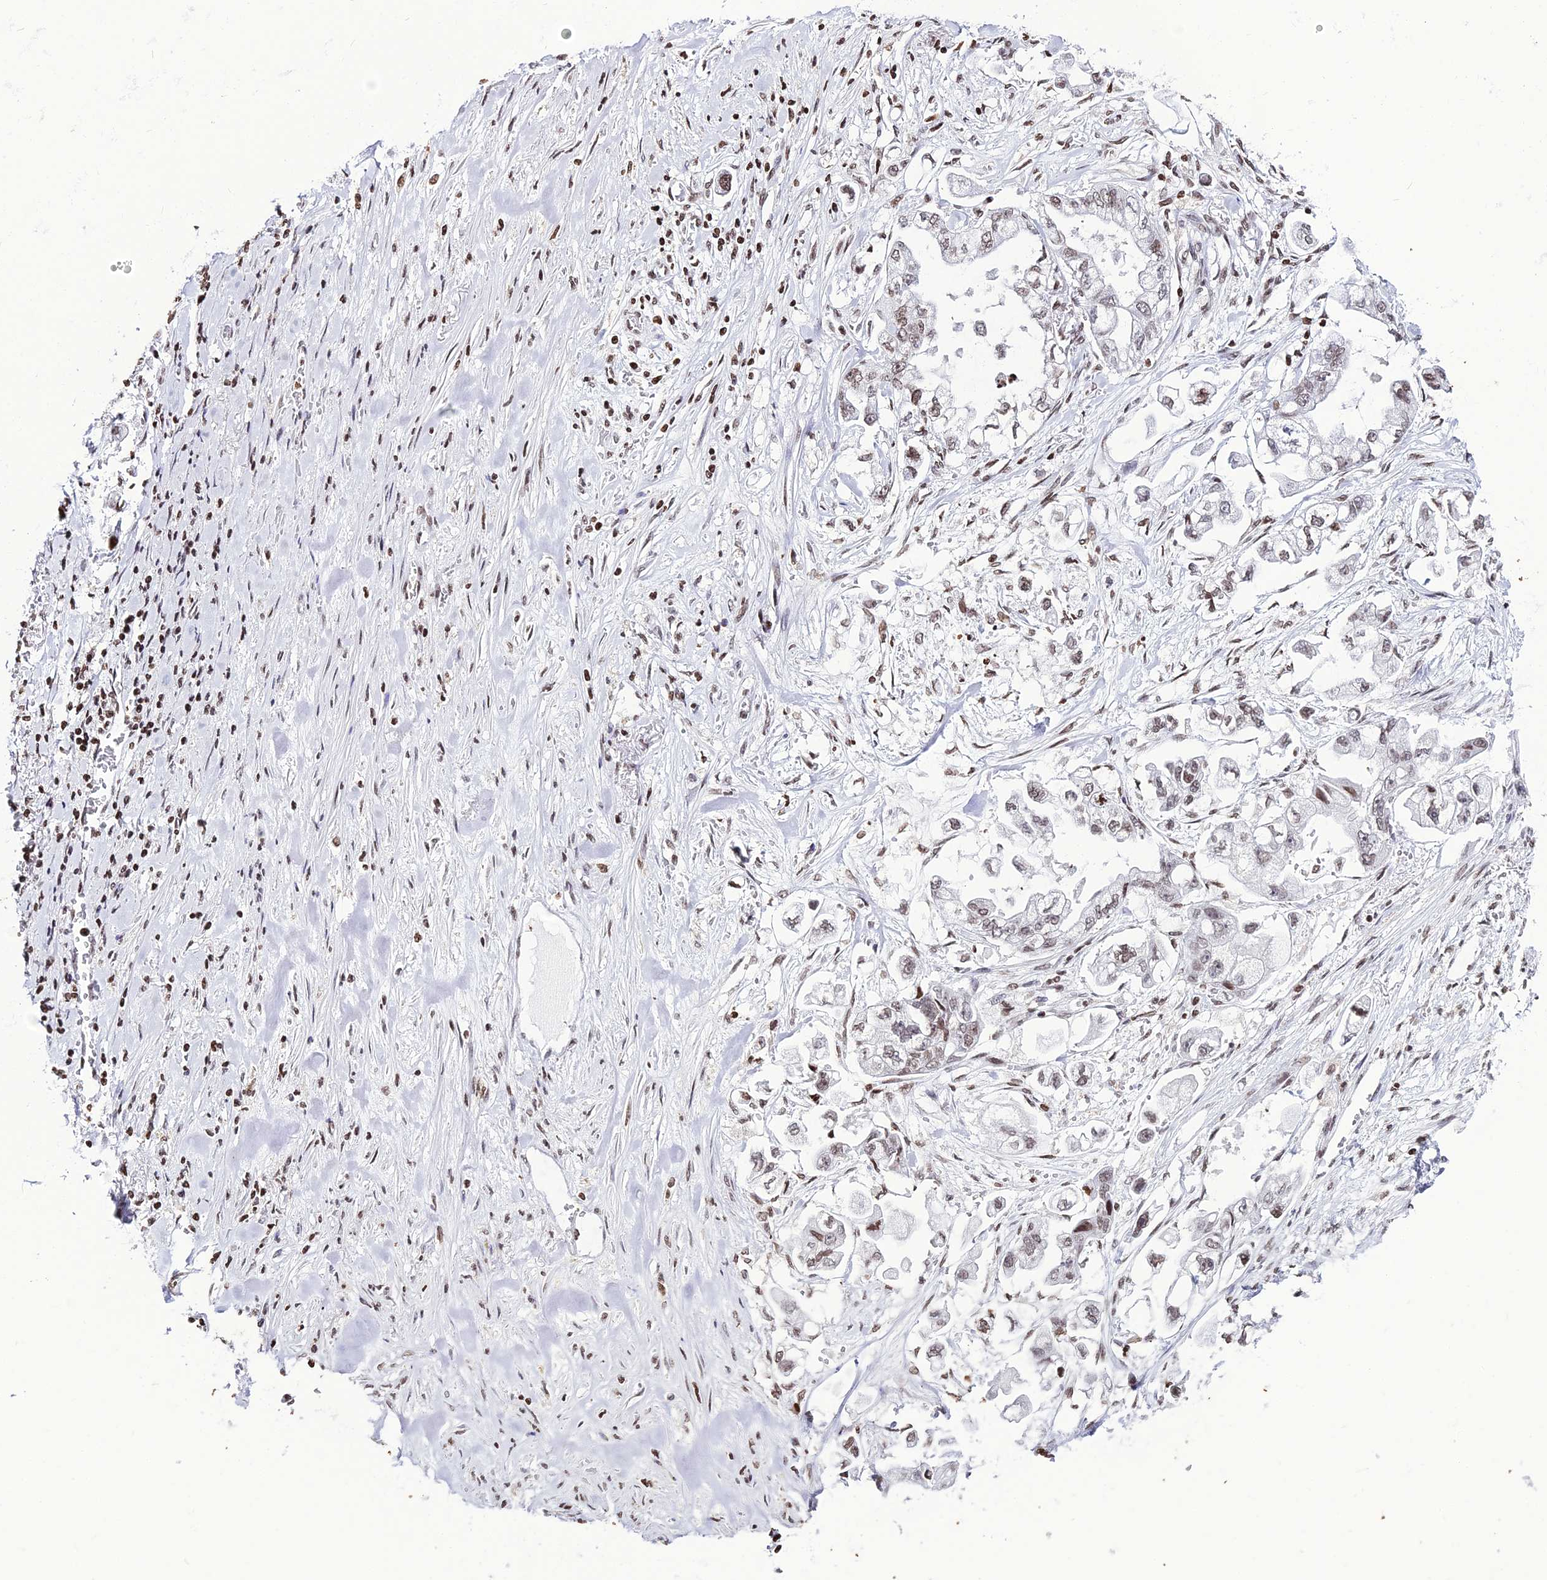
{"staining": {"intensity": "weak", "quantity": ">75%", "location": "nuclear"}, "tissue": "stomach cancer", "cell_type": "Tumor cells", "image_type": "cancer", "snomed": [{"axis": "morphology", "description": "Adenocarcinoma, NOS"}, {"axis": "topography", "description": "Stomach"}], "caption": "A photomicrograph showing weak nuclear staining in about >75% of tumor cells in stomach cancer (adenocarcinoma), as visualized by brown immunohistochemical staining.", "gene": "MACROH2A2", "patient": {"sex": "male", "age": 62}}